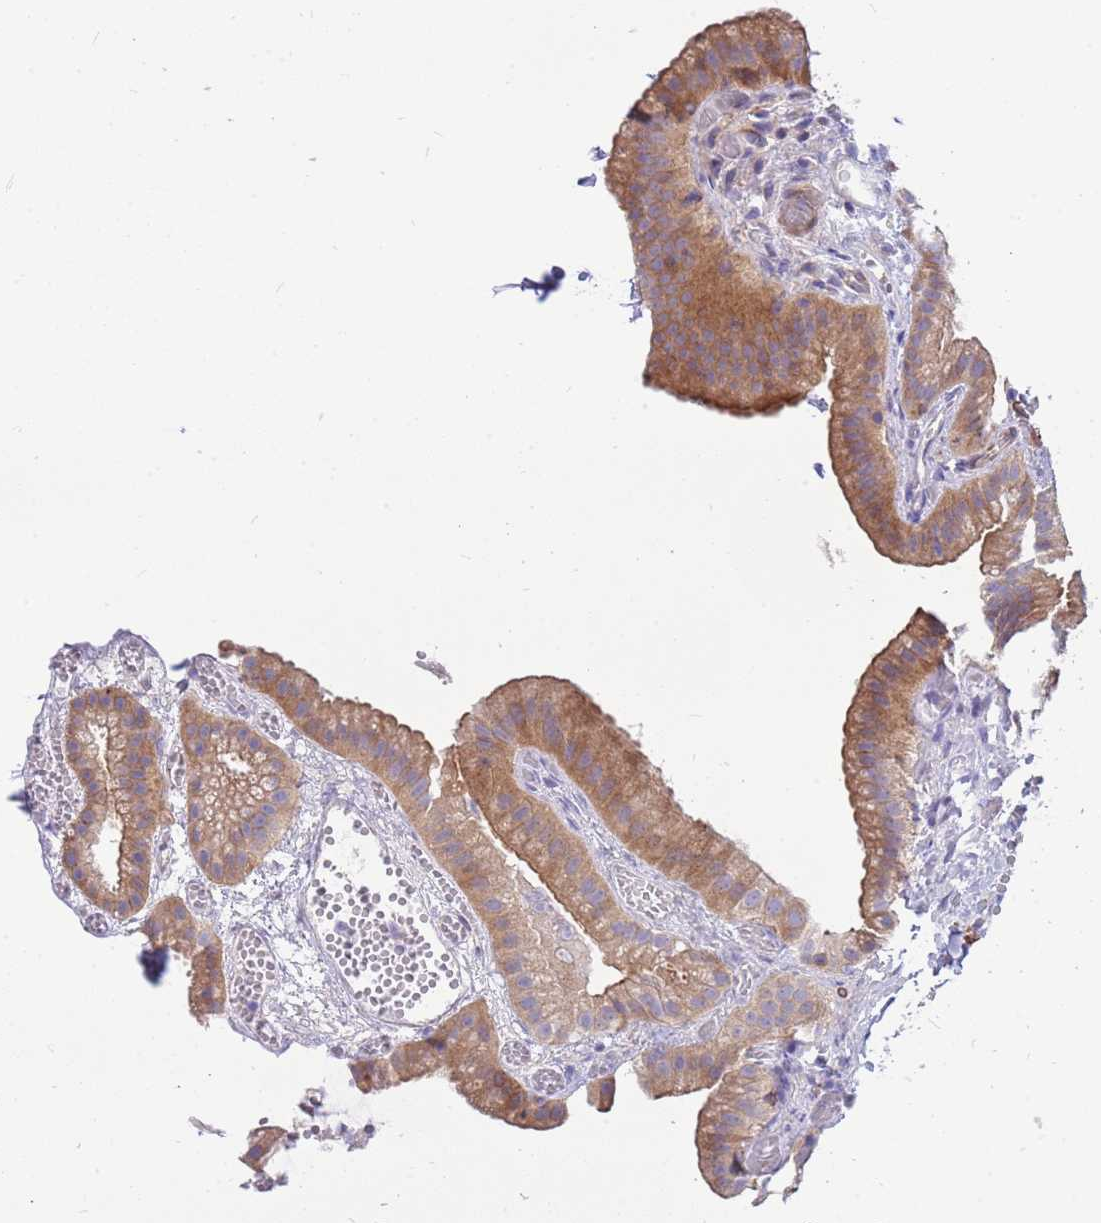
{"staining": {"intensity": "moderate", "quantity": ">75%", "location": "cytoplasmic/membranous"}, "tissue": "gallbladder", "cell_type": "Glandular cells", "image_type": "normal", "snomed": [{"axis": "morphology", "description": "Normal tissue, NOS"}, {"axis": "topography", "description": "Gallbladder"}], "caption": "This micrograph reveals benign gallbladder stained with IHC to label a protein in brown. The cytoplasmic/membranous of glandular cells show moderate positivity for the protein. Nuclei are counter-stained blue.", "gene": "MVD", "patient": {"sex": "female", "age": 64}}